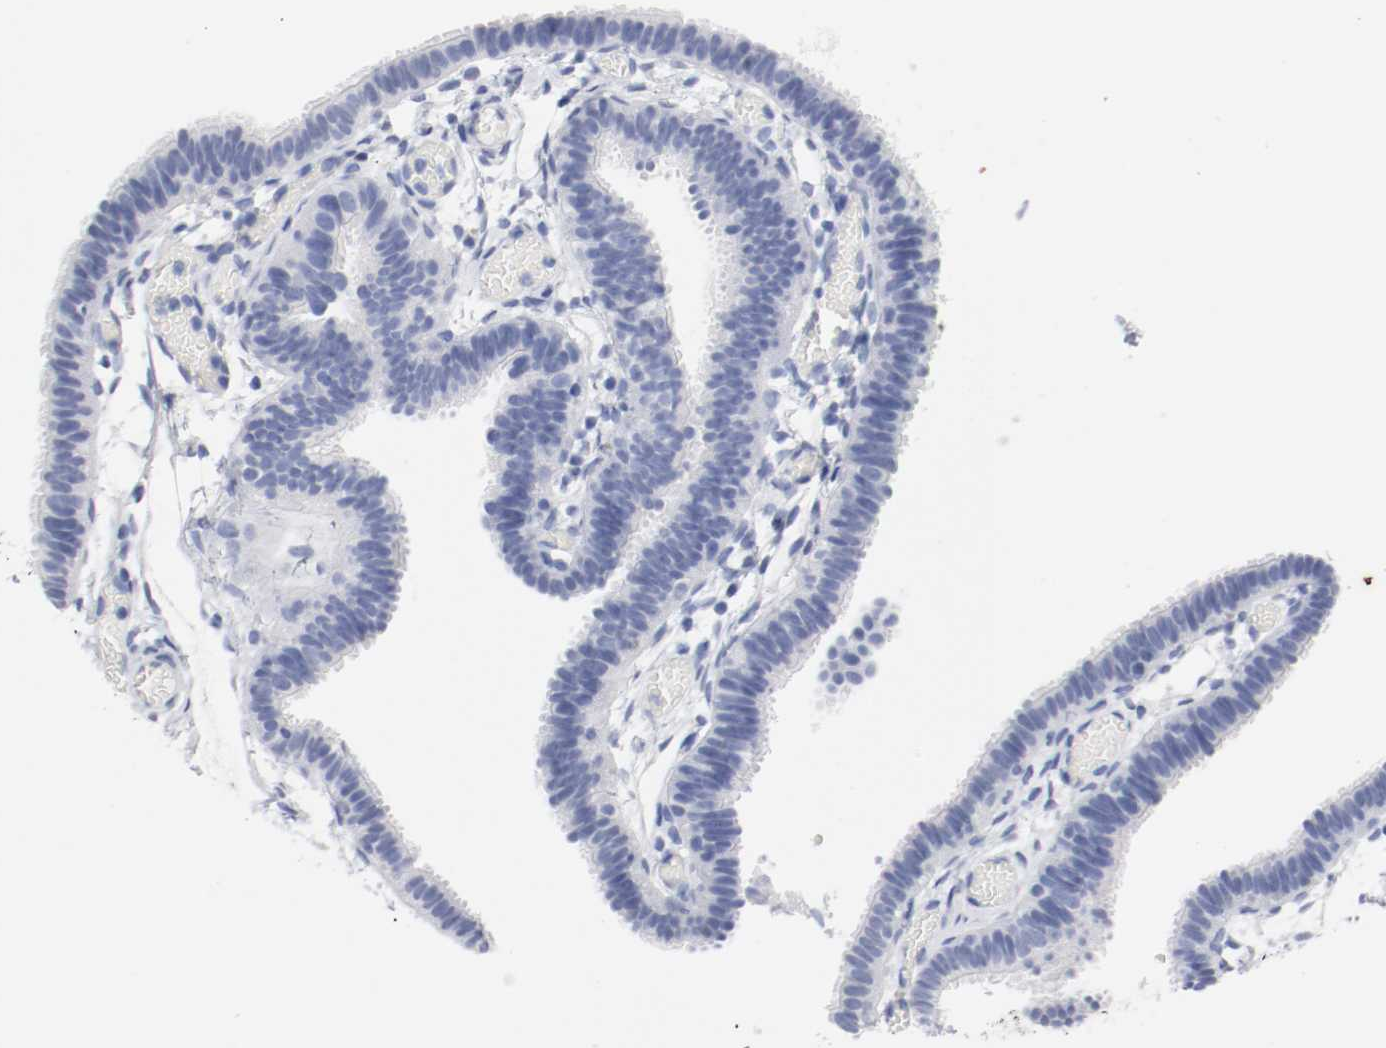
{"staining": {"intensity": "negative", "quantity": "none", "location": "none"}, "tissue": "fallopian tube", "cell_type": "Glandular cells", "image_type": "normal", "snomed": [{"axis": "morphology", "description": "Normal tissue, NOS"}, {"axis": "topography", "description": "Fallopian tube"}], "caption": "Fallopian tube stained for a protein using IHC reveals no staining glandular cells.", "gene": "GAD1", "patient": {"sex": "female", "age": 29}}